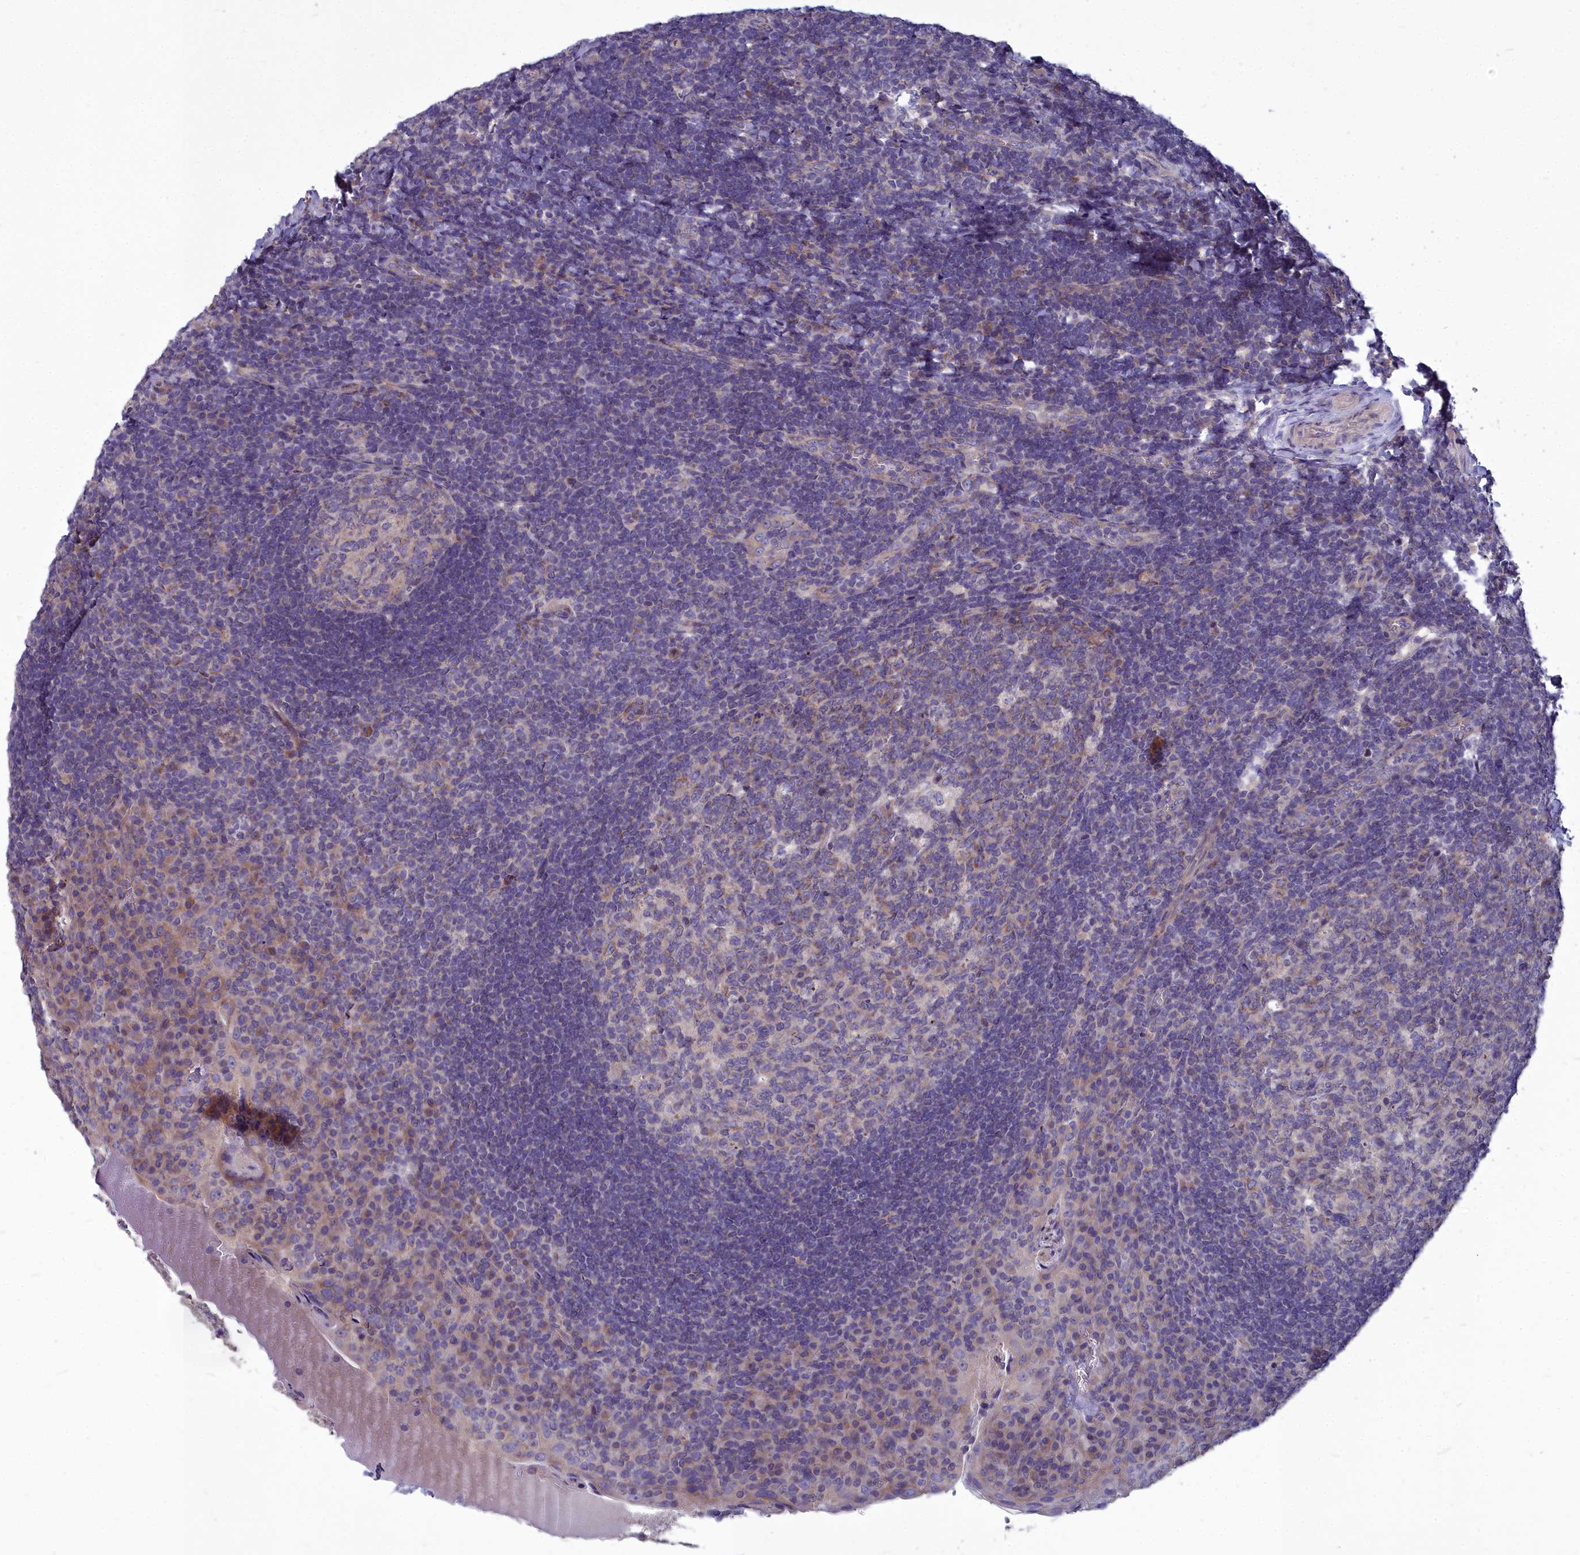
{"staining": {"intensity": "weak", "quantity": "25%-75%", "location": "cytoplasmic/membranous"}, "tissue": "tonsil", "cell_type": "Germinal center cells", "image_type": "normal", "snomed": [{"axis": "morphology", "description": "Normal tissue, NOS"}, {"axis": "topography", "description": "Tonsil"}], "caption": "A low amount of weak cytoplasmic/membranous positivity is appreciated in approximately 25%-75% of germinal center cells in normal tonsil. The protein of interest is shown in brown color, while the nuclei are stained blue.", "gene": "COX20", "patient": {"sex": "male", "age": 17}}